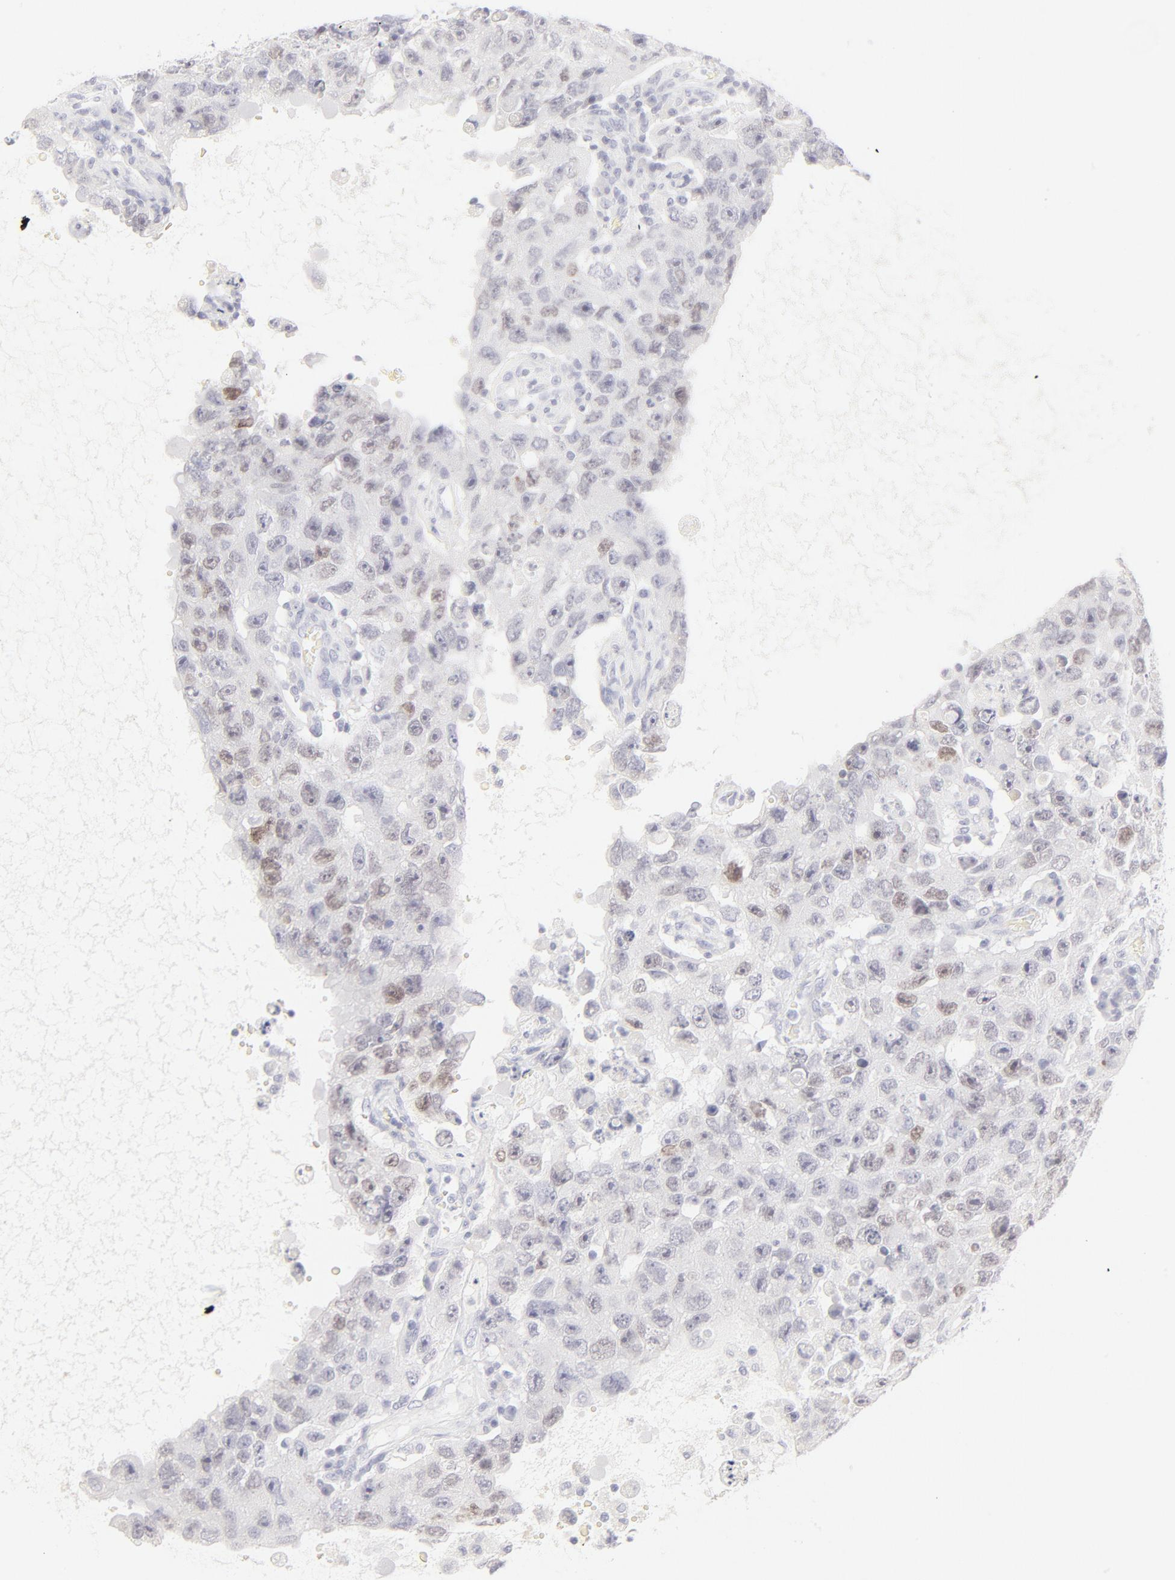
{"staining": {"intensity": "moderate", "quantity": "<25%", "location": "nuclear"}, "tissue": "testis cancer", "cell_type": "Tumor cells", "image_type": "cancer", "snomed": [{"axis": "morphology", "description": "Carcinoma, Embryonal, NOS"}, {"axis": "topography", "description": "Testis"}], "caption": "Immunohistochemistry (DAB (3,3'-diaminobenzidine)) staining of human testis cancer (embryonal carcinoma) shows moderate nuclear protein positivity in about <25% of tumor cells. (Stains: DAB in brown, nuclei in blue, Microscopy: brightfield microscopy at high magnification).", "gene": "ELF3", "patient": {"sex": "male", "age": 26}}